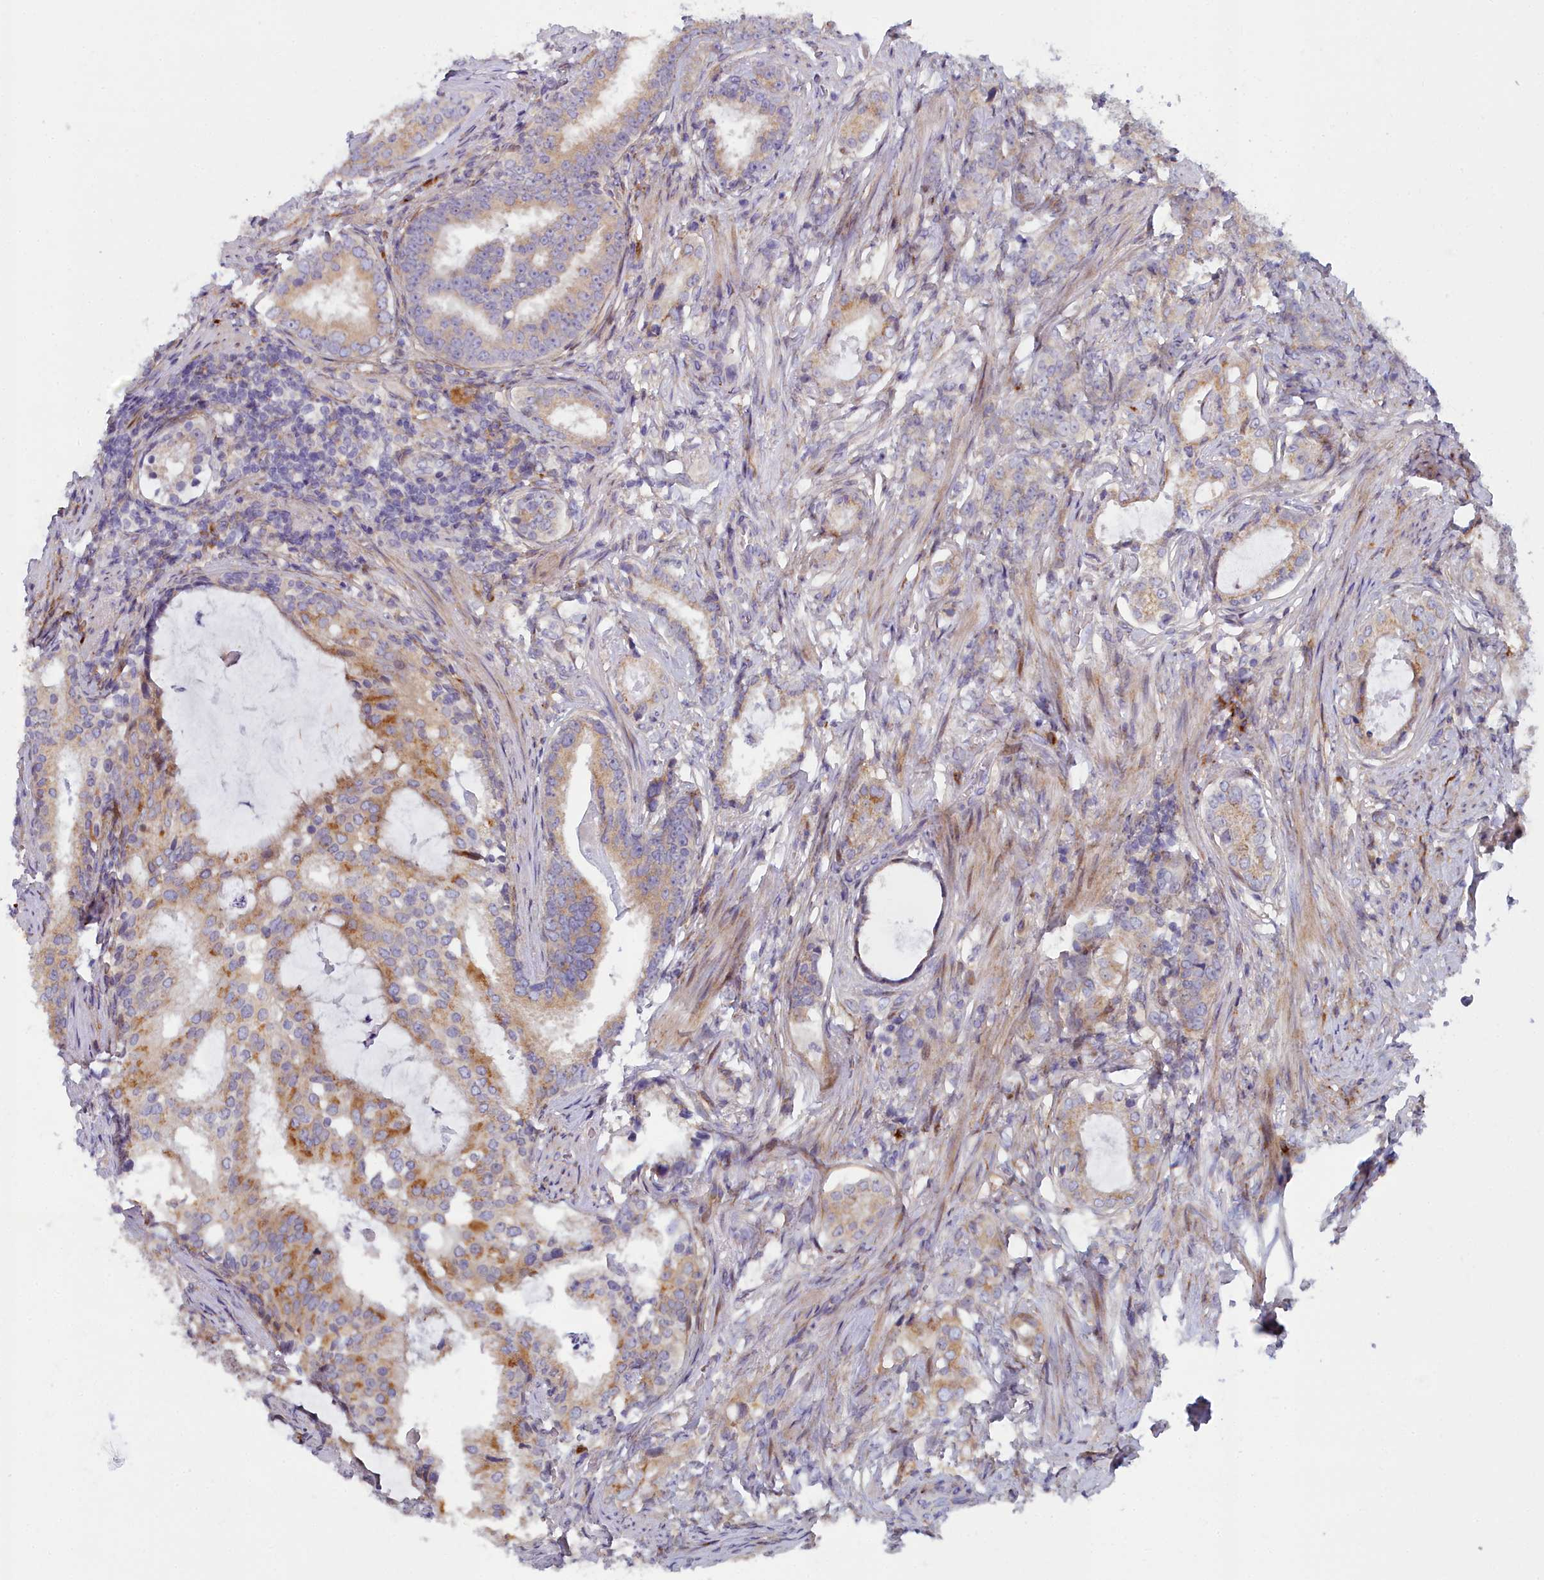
{"staining": {"intensity": "moderate", "quantity": "25%-75%", "location": "cytoplasmic/membranous"}, "tissue": "prostate cancer", "cell_type": "Tumor cells", "image_type": "cancer", "snomed": [{"axis": "morphology", "description": "Adenocarcinoma, Low grade"}, {"axis": "topography", "description": "Prostate"}], "caption": "Immunohistochemical staining of human prostate cancer demonstrates moderate cytoplasmic/membranous protein staining in about 25%-75% of tumor cells.", "gene": "B9D2", "patient": {"sex": "male", "age": 71}}